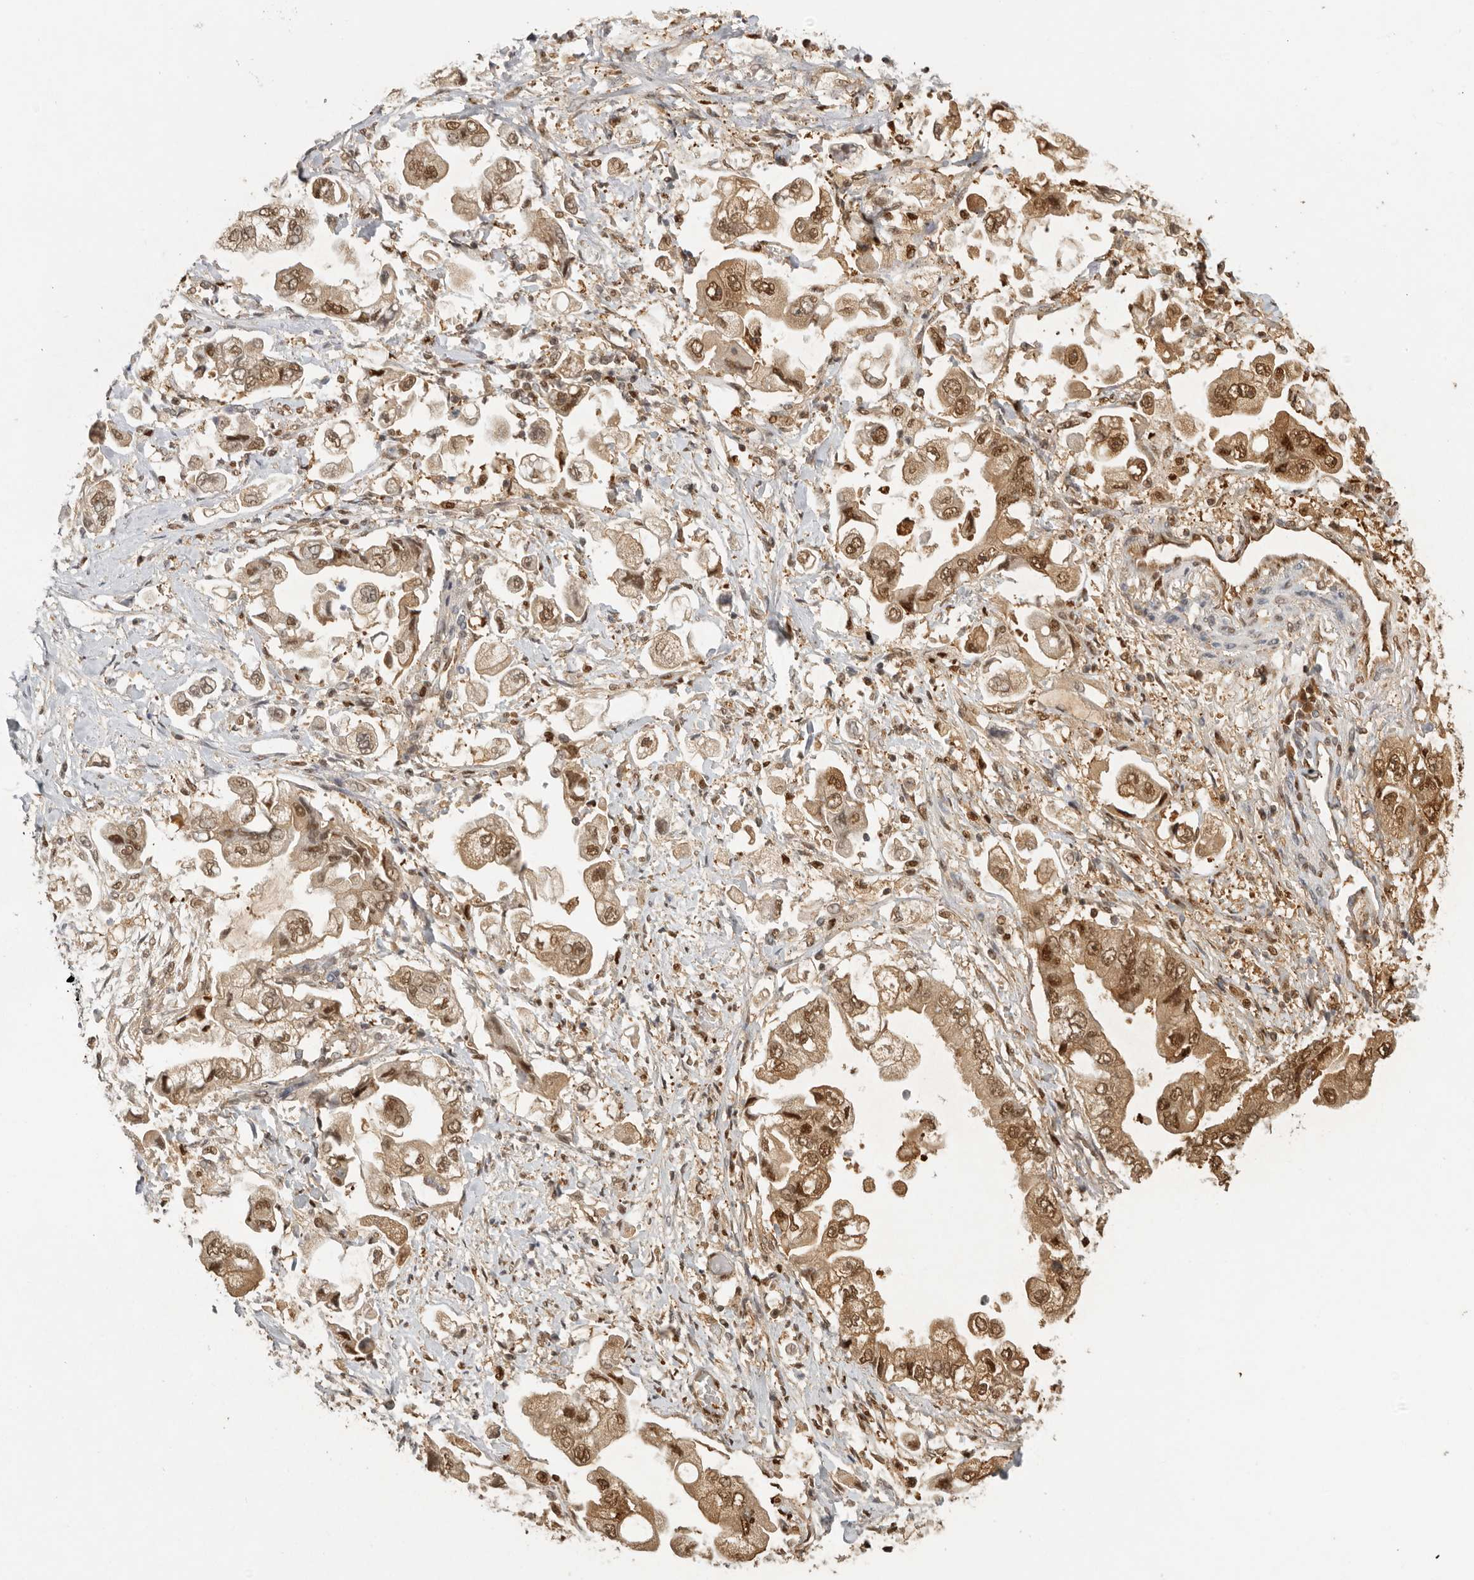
{"staining": {"intensity": "moderate", "quantity": ">75%", "location": "cytoplasmic/membranous,nuclear"}, "tissue": "stomach cancer", "cell_type": "Tumor cells", "image_type": "cancer", "snomed": [{"axis": "morphology", "description": "Adenocarcinoma, NOS"}, {"axis": "topography", "description": "Stomach"}], "caption": "Protein positivity by IHC displays moderate cytoplasmic/membranous and nuclear positivity in about >75% of tumor cells in stomach cancer.", "gene": "PSMA5", "patient": {"sex": "male", "age": 62}}